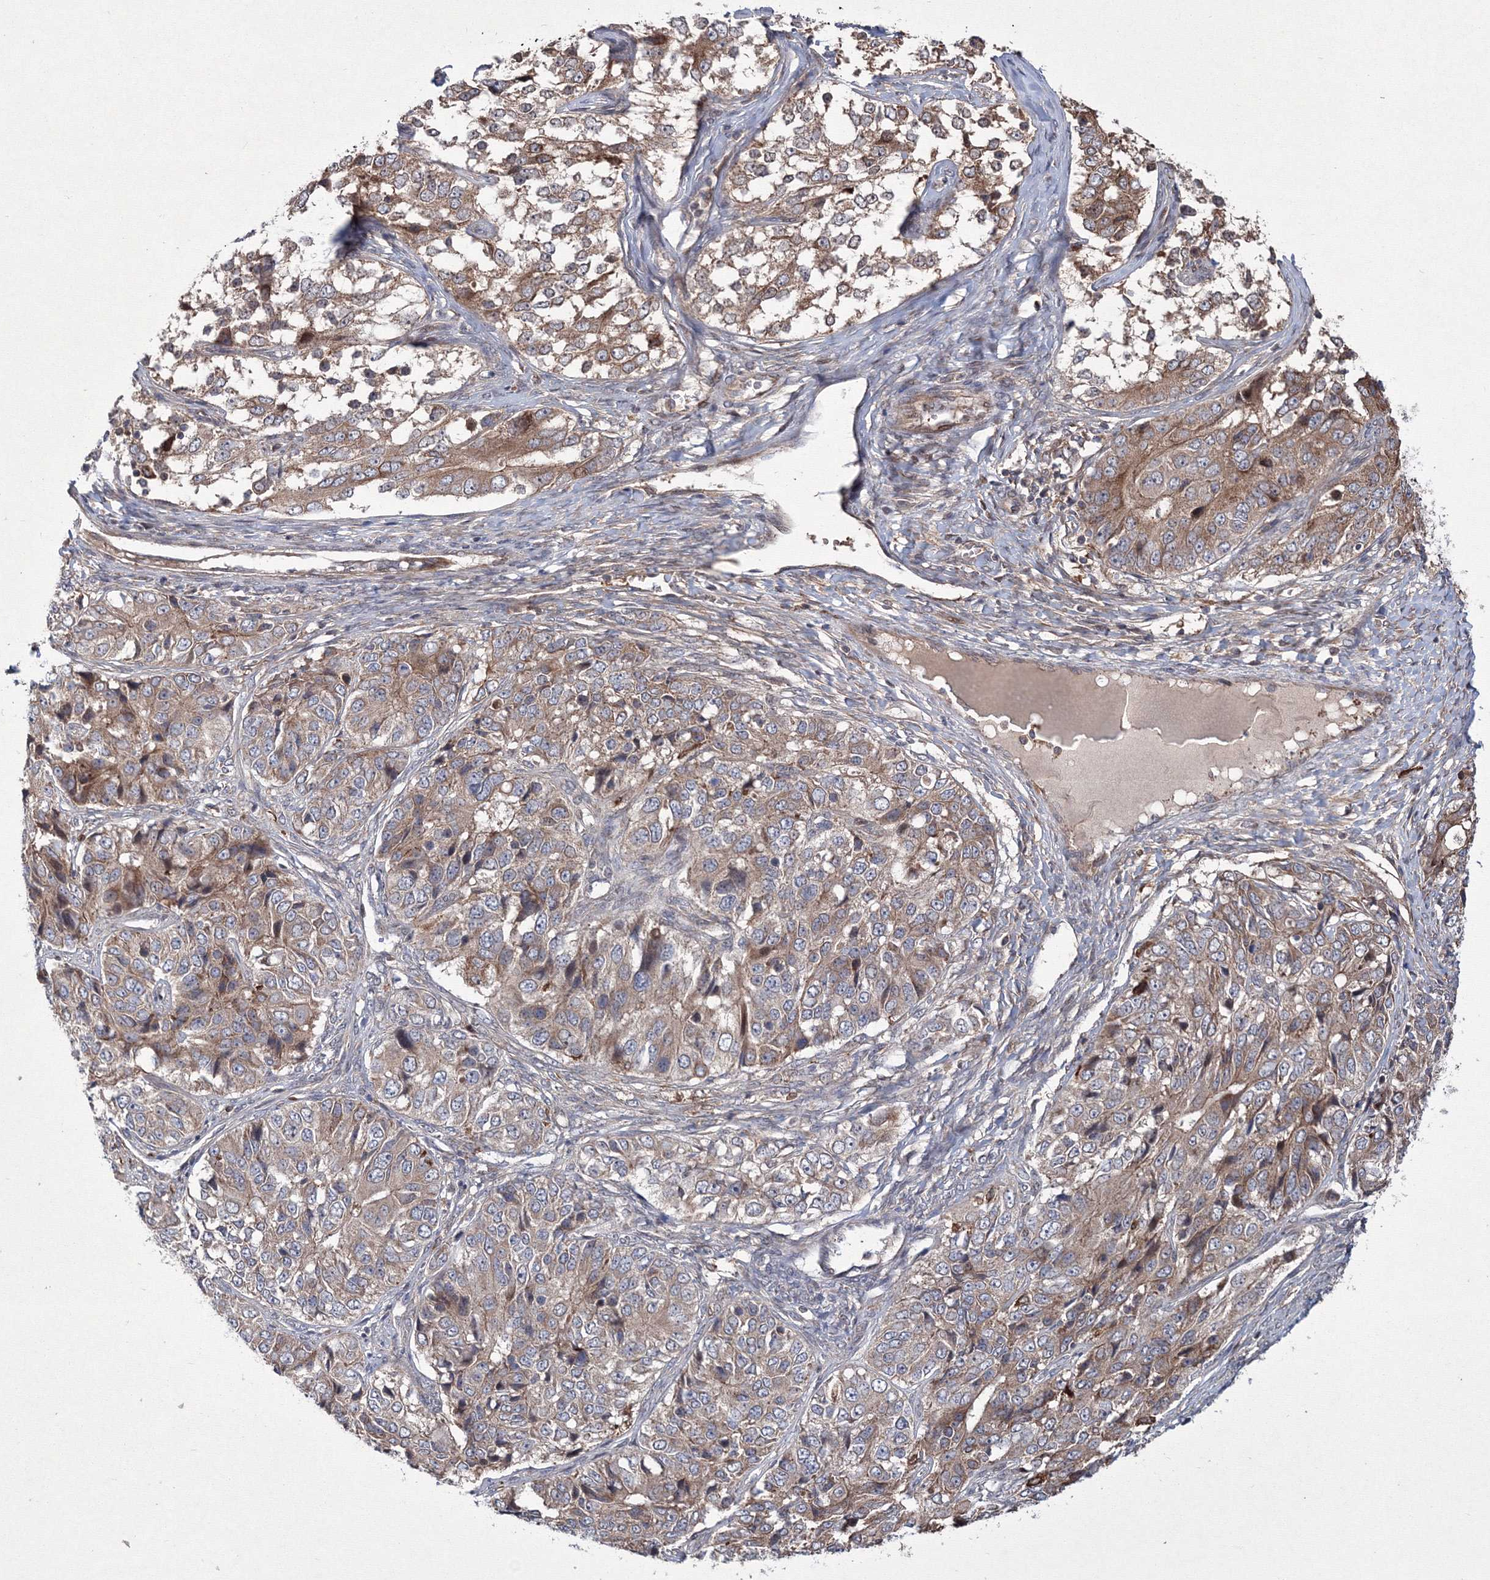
{"staining": {"intensity": "moderate", "quantity": ">75%", "location": "cytoplasmic/membranous"}, "tissue": "ovarian cancer", "cell_type": "Tumor cells", "image_type": "cancer", "snomed": [{"axis": "morphology", "description": "Carcinoma, endometroid"}, {"axis": "topography", "description": "Ovary"}], "caption": "Ovarian endometroid carcinoma stained for a protein demonstrates moderate cytoplasmic/membranous positivity in tumor cells.", "gene": "RANBP3L", "patient": {"sex": "female", "age": 51}}